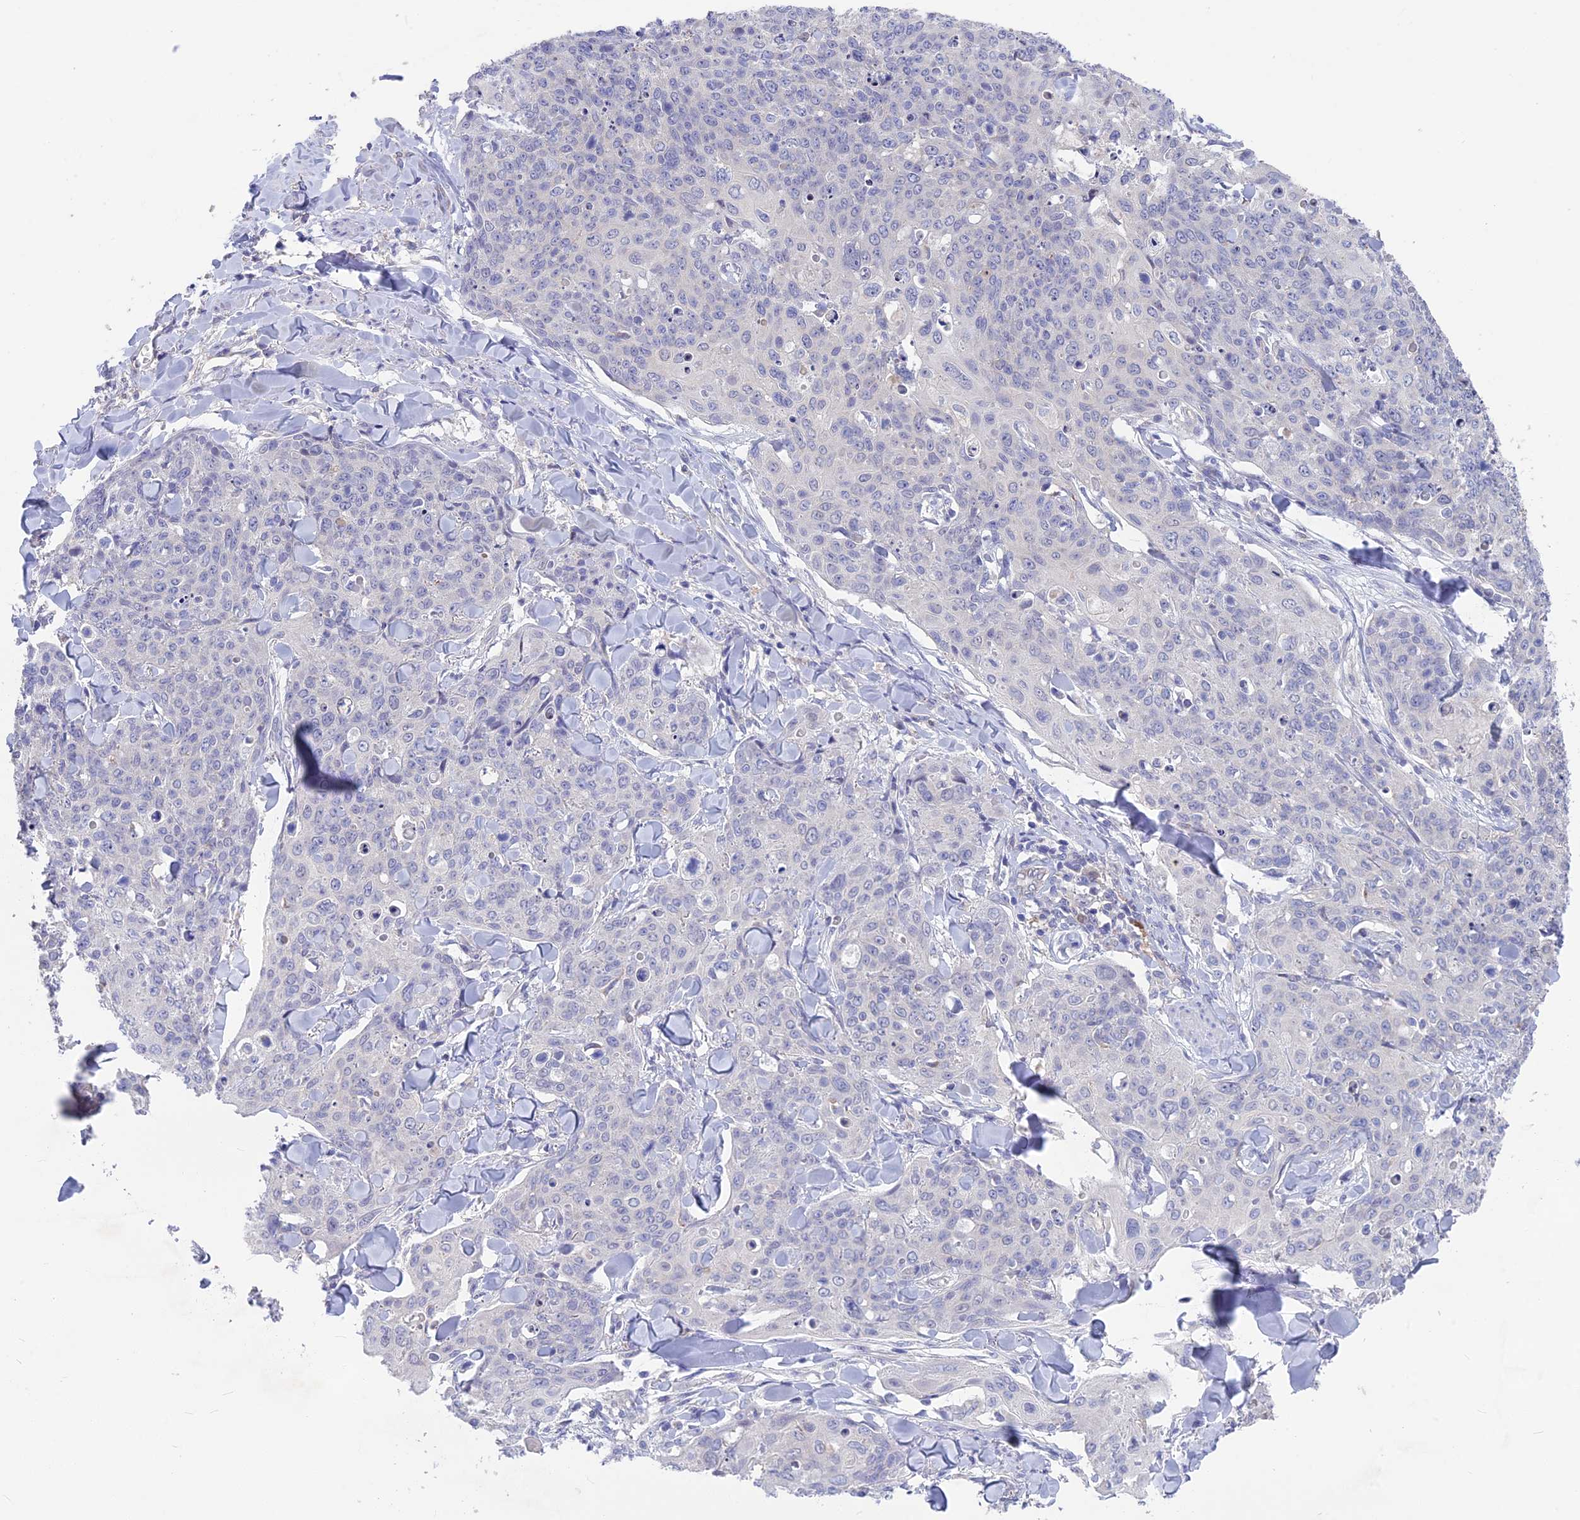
{"staining": {"intensity": "negative", "quantity": "none", "location": "none"}, "tissue": "skin cancer", "cell_type": "Tumor cells", "image_type": "cancer", "snomed": [{"axis": "morphology", "description": "Squamous cell carcinoma, NOS"}, {"axis": "topography", "description": "Skin"}, {"axis": "topography", "description": "Vulva"}], "caption": "Immunohistochemistry image of skin squamous cell carcinoma stained for a protein (brown), which demonstrates no positivity in tumor cells. (DAB immunohistochemistry visualized using brightfield microscopy, high magnification).", "gene": "SNTN", "patient": {"sex": "female", "age": 85}}